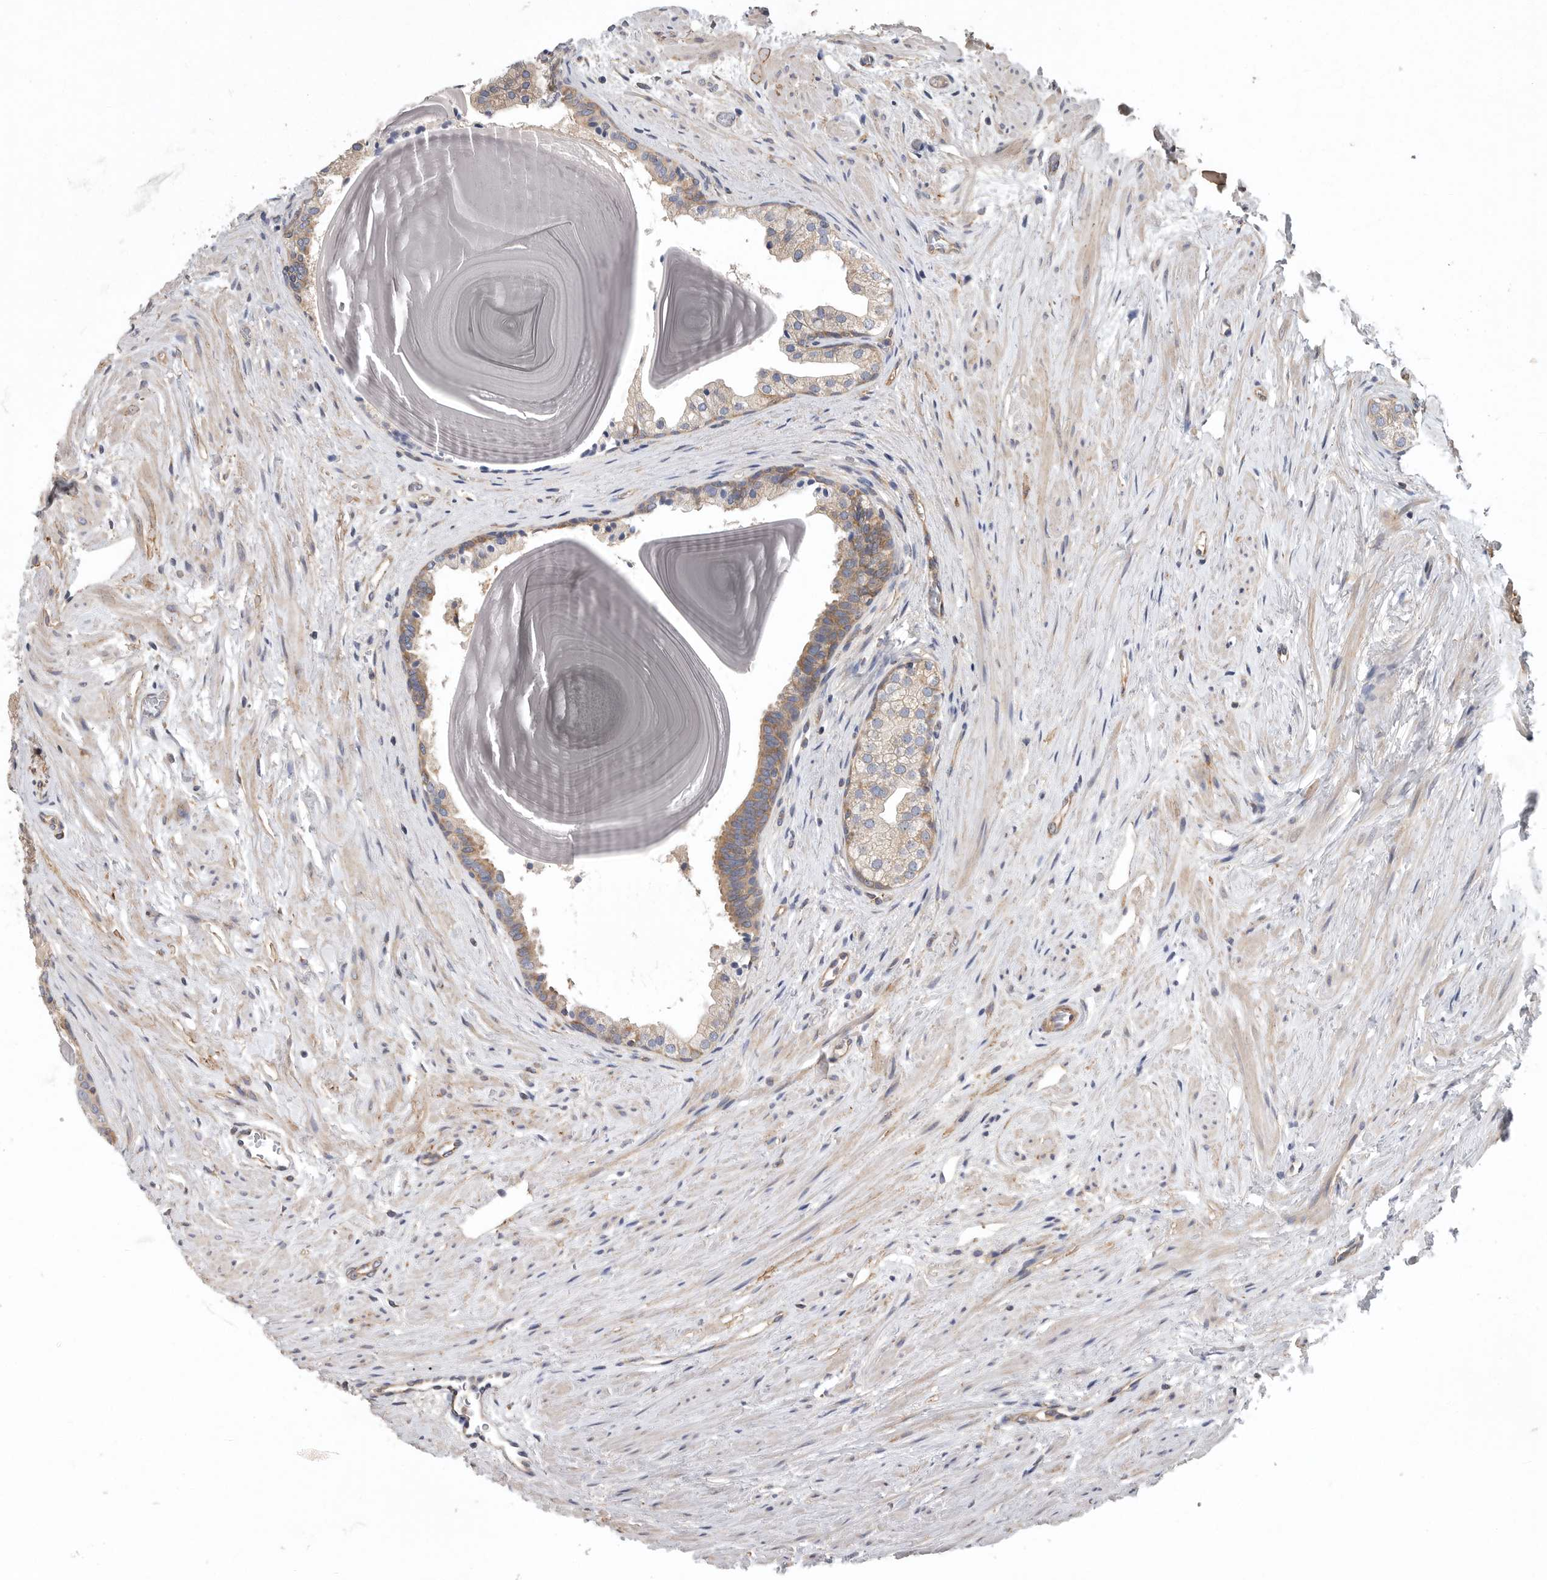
{"staining": {"intensity": "moderate", "quantity": "25%-75%", "location": "cytoplasmic/membranous"}, "tissue": "prostate", "cell_type": "Glandular cells", "image_type": "normal", "snomed": [{"axis": "morphology", "description": "Normal tissue, NOS"}, {"axis": "topography", "description": "Prostate"}], "caption": "Approximately 25%-75% of glandular cells in benign prostate demonstrate moderate cytoplasmic/membranous protein positivity as visualized by brown immunohistochemical staining.", "gene": "OXR1", "patient": {"sex": "male", "age": 48}}